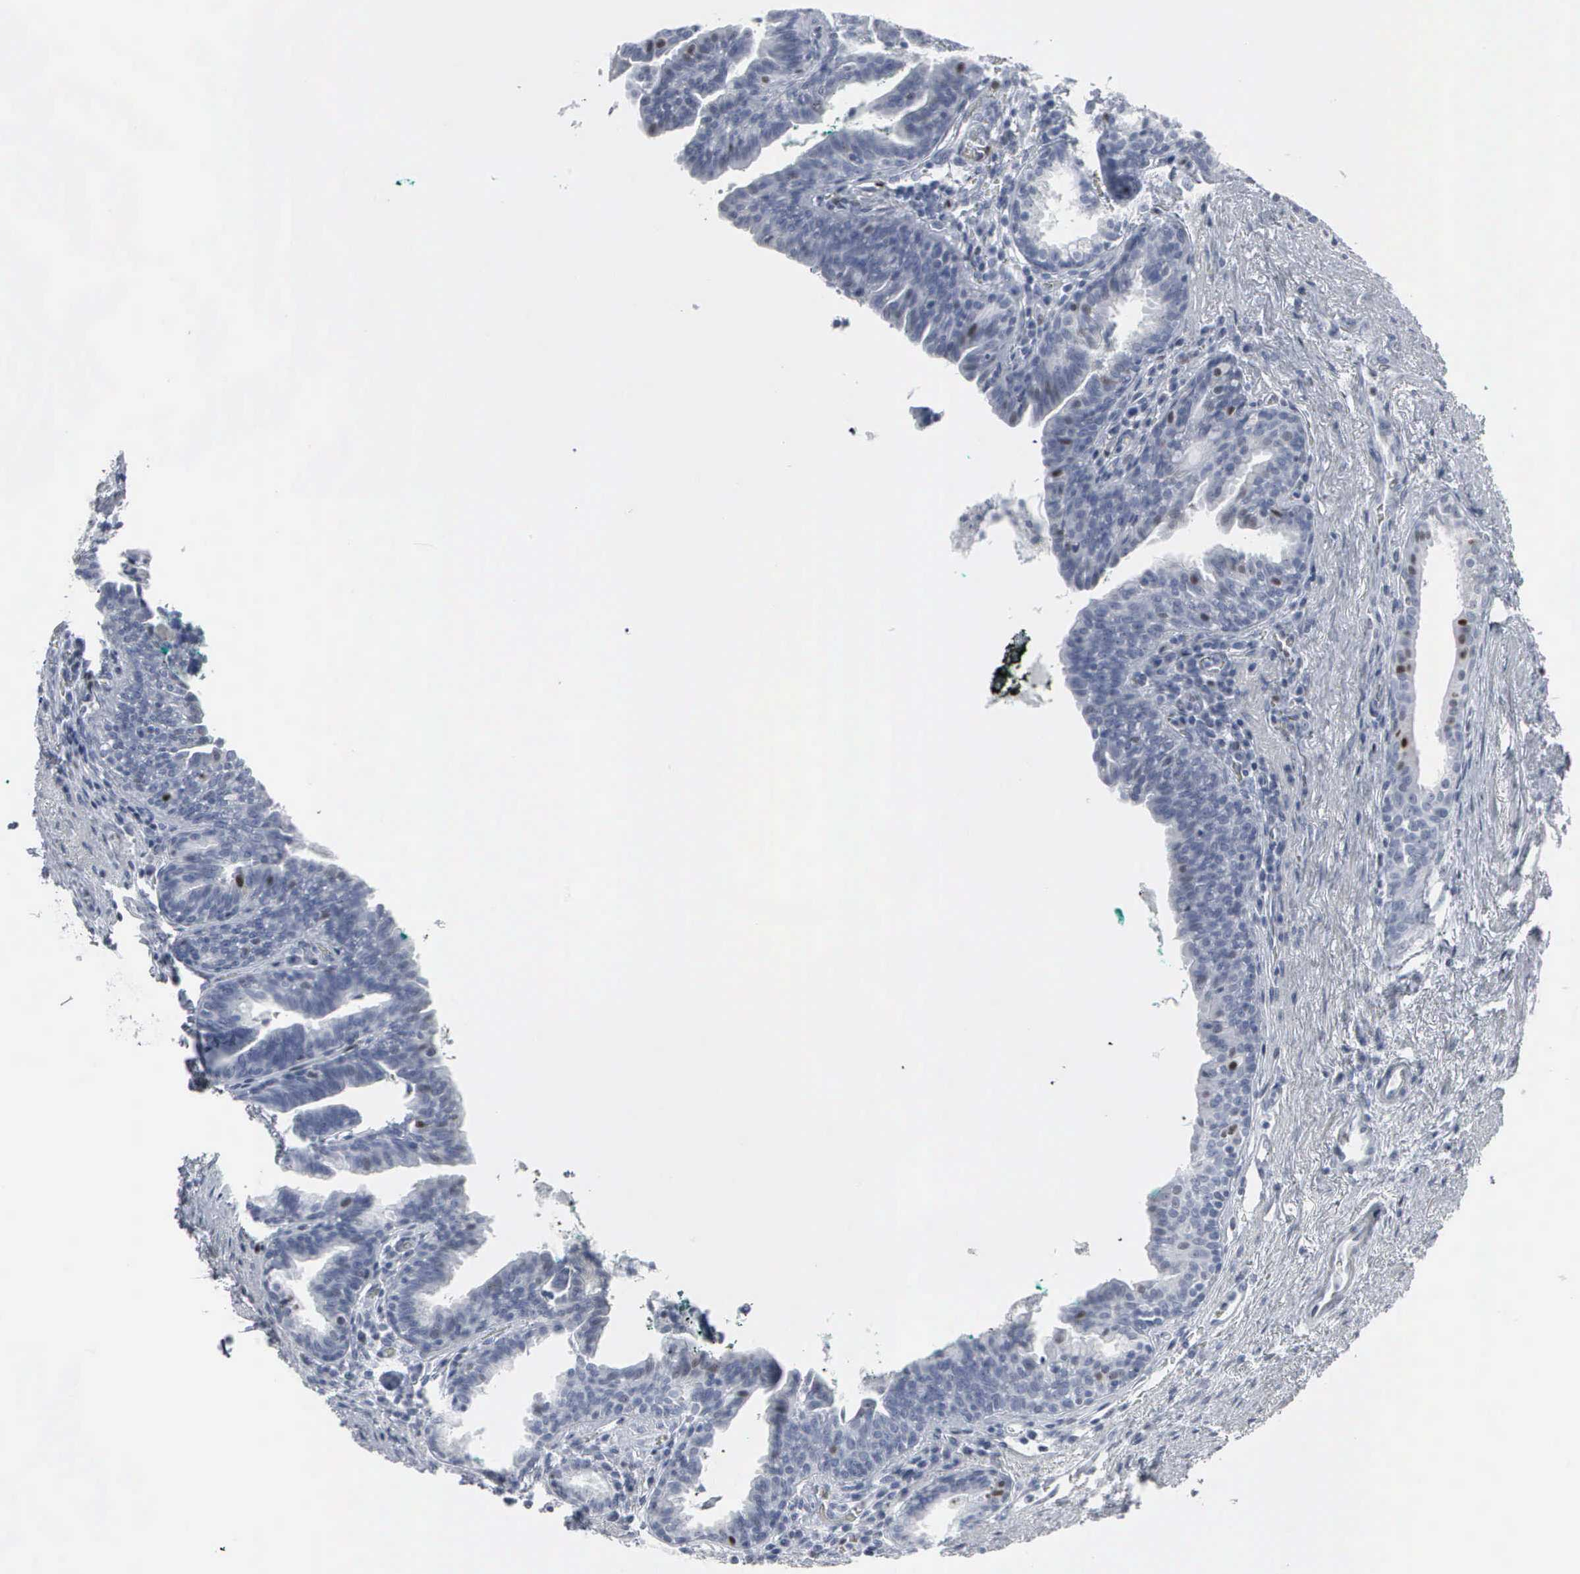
{"staining": {"intensity": "weak", "quantity": "<25%", "location": "nuclear"}, "tissue": "prostate", "cell_type": "Glandular cells", "image_type": "normal", "snomed": [{"axis": "morphology", "description": "Normal tissue, NOS"}, {"axis": "topography", "description": "Prostate"}], "caption": "Protein analysis of normal prostate shows no significant positivity in glandular cells. (DAB (3,3'-diaminobenzidine) IHC, high magnification).", "gene": "CCND3", "patient": {"sex": "male", "age": 65}}